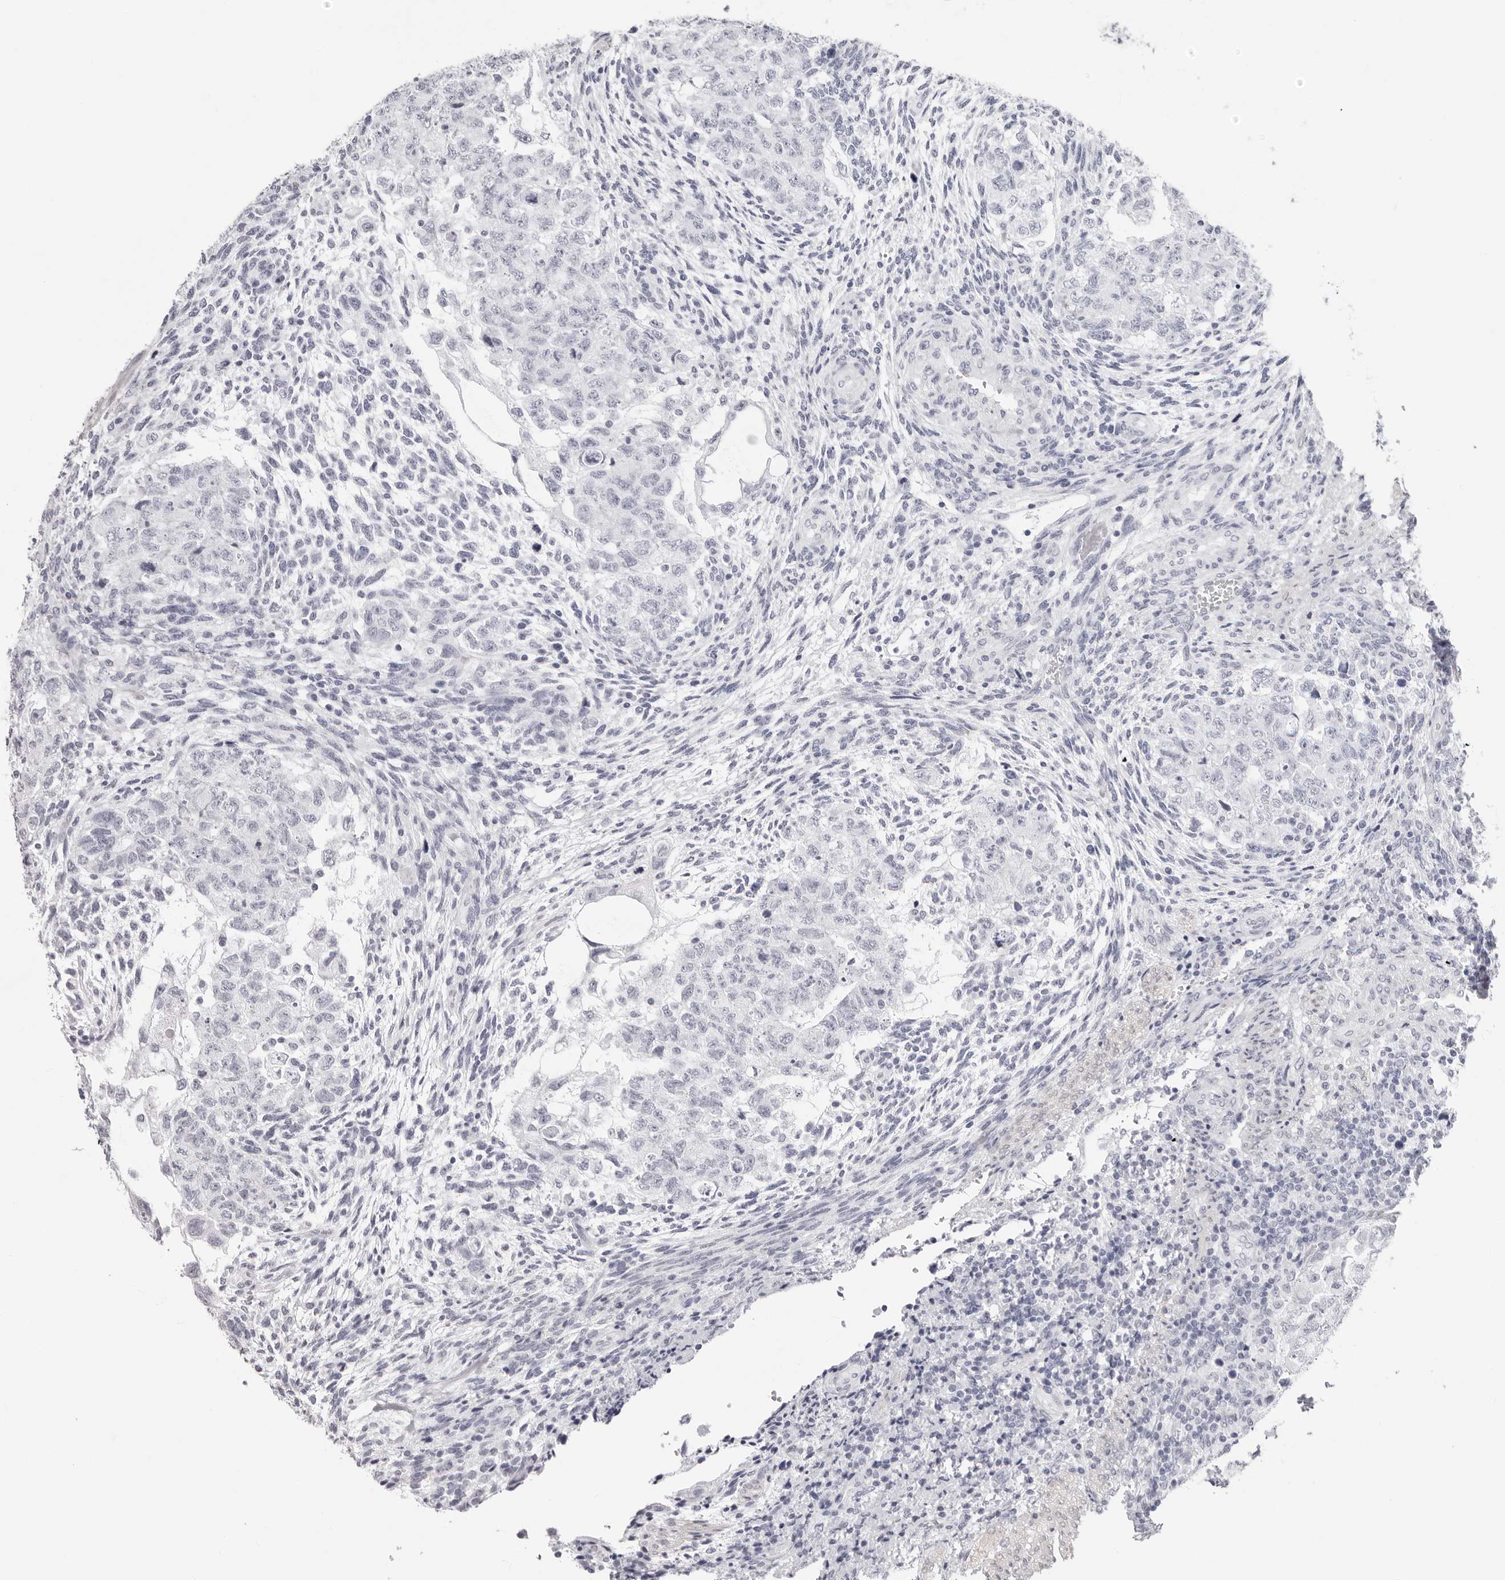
{"staining": {"intensity": "negative", "quantity": "none", "location": "none"}, "tissue": "testis cancer", "cell_type": "Tumor cells", "image_type": "cancer", "snomed": [{"axis": "morphology", "description": "Normal tissue, NOS"}, {"axis": "morphology", "description": "Carcinoma, Embryonal, NOS"}, {"axis": "topography", "description": "Testis"}], "caption": "Immunohistochemistry (IHC) photomicrograph of embryonal carcinoma (testis) stained for a protein (brown), which demonstrates no staining in tumor cells.", "gene": "INSL3", "patient": {"sex": "male", "age": 36}}